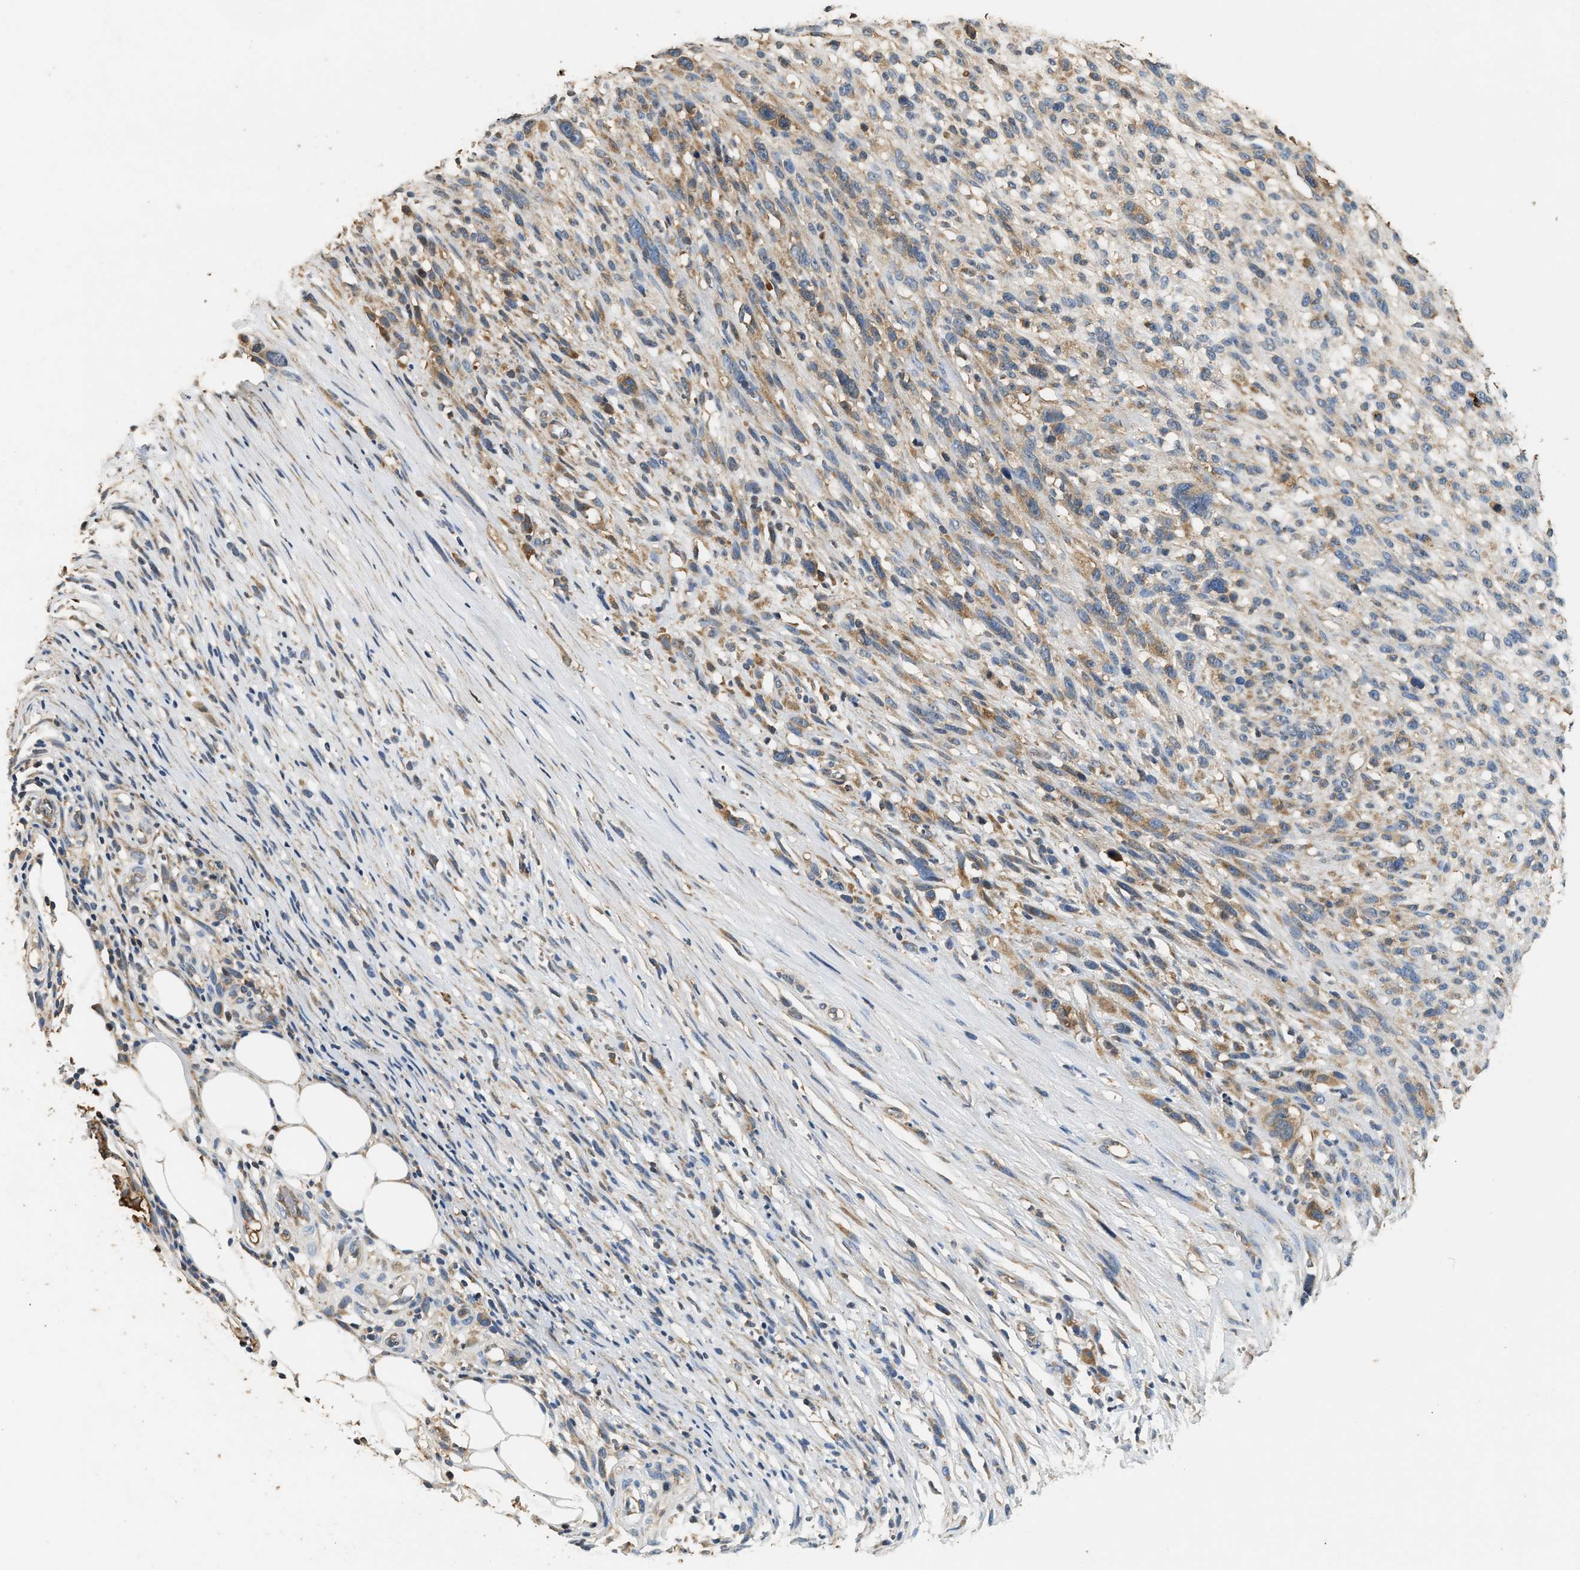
{"staining": {"intensity": "weak", "quantity": "<25%", "location": "cytoplasmic/membranous"}, "tissue": "melanoma", "cell_type": "Tumor cells", "image_type": "cancer", "snomed": [{"axis": "morphology", "description": "Malignant melanoma, NOS"}, {"axis": "topography", "description": "Skin"}], "caption": "A micrograph of human malignant melanoma is negative for staining in tumor cells.", "gene": "TMEM268", "patient": {"sex": "female", "age": 55}}